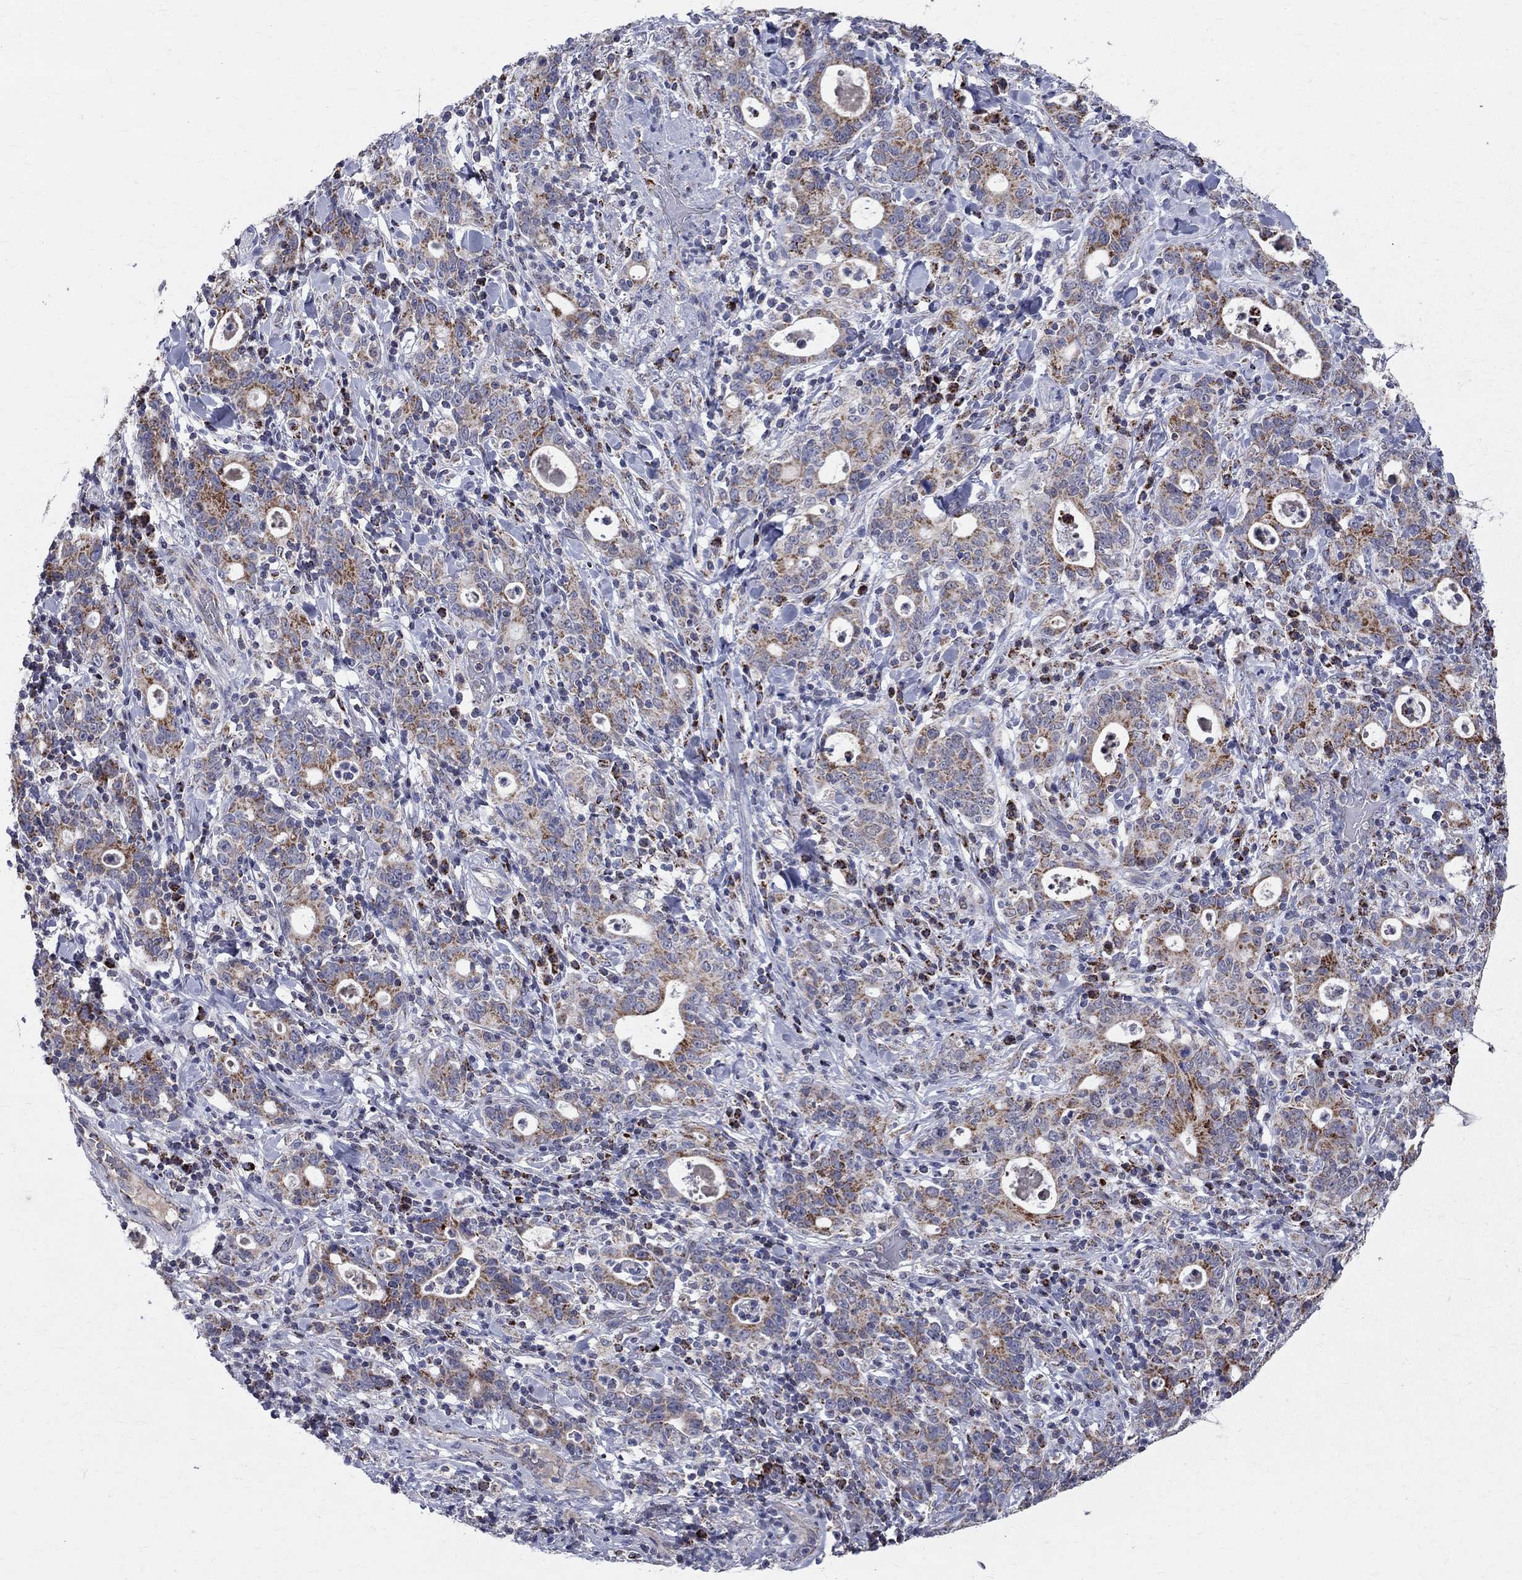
{"staining": {"intensity": "moderate", "quantity": "25%-75%", "location": "cytoplasmic/membranous"}, "tissue": "stomach cancer", "cell_type": "Tumor cells", "image_type": "cancer", "snomed": [{"axis": "morphology", "description": "Adenocarcinoma, NOS"}, {"axis": "topography", "description": "Stomach"}], "caption": "Tumor cells show moderate cytoplasmic/membranous positivity in about 25%-75% of cells in stomach cancer (adenocarcinoma). The protein is stained brown, and the nuclei are stained in blue (DAB IHC with brightfield microscopy, high magnification).", "gene": "SLC4A10", "patient": {"sex": "male", "age": 79}}